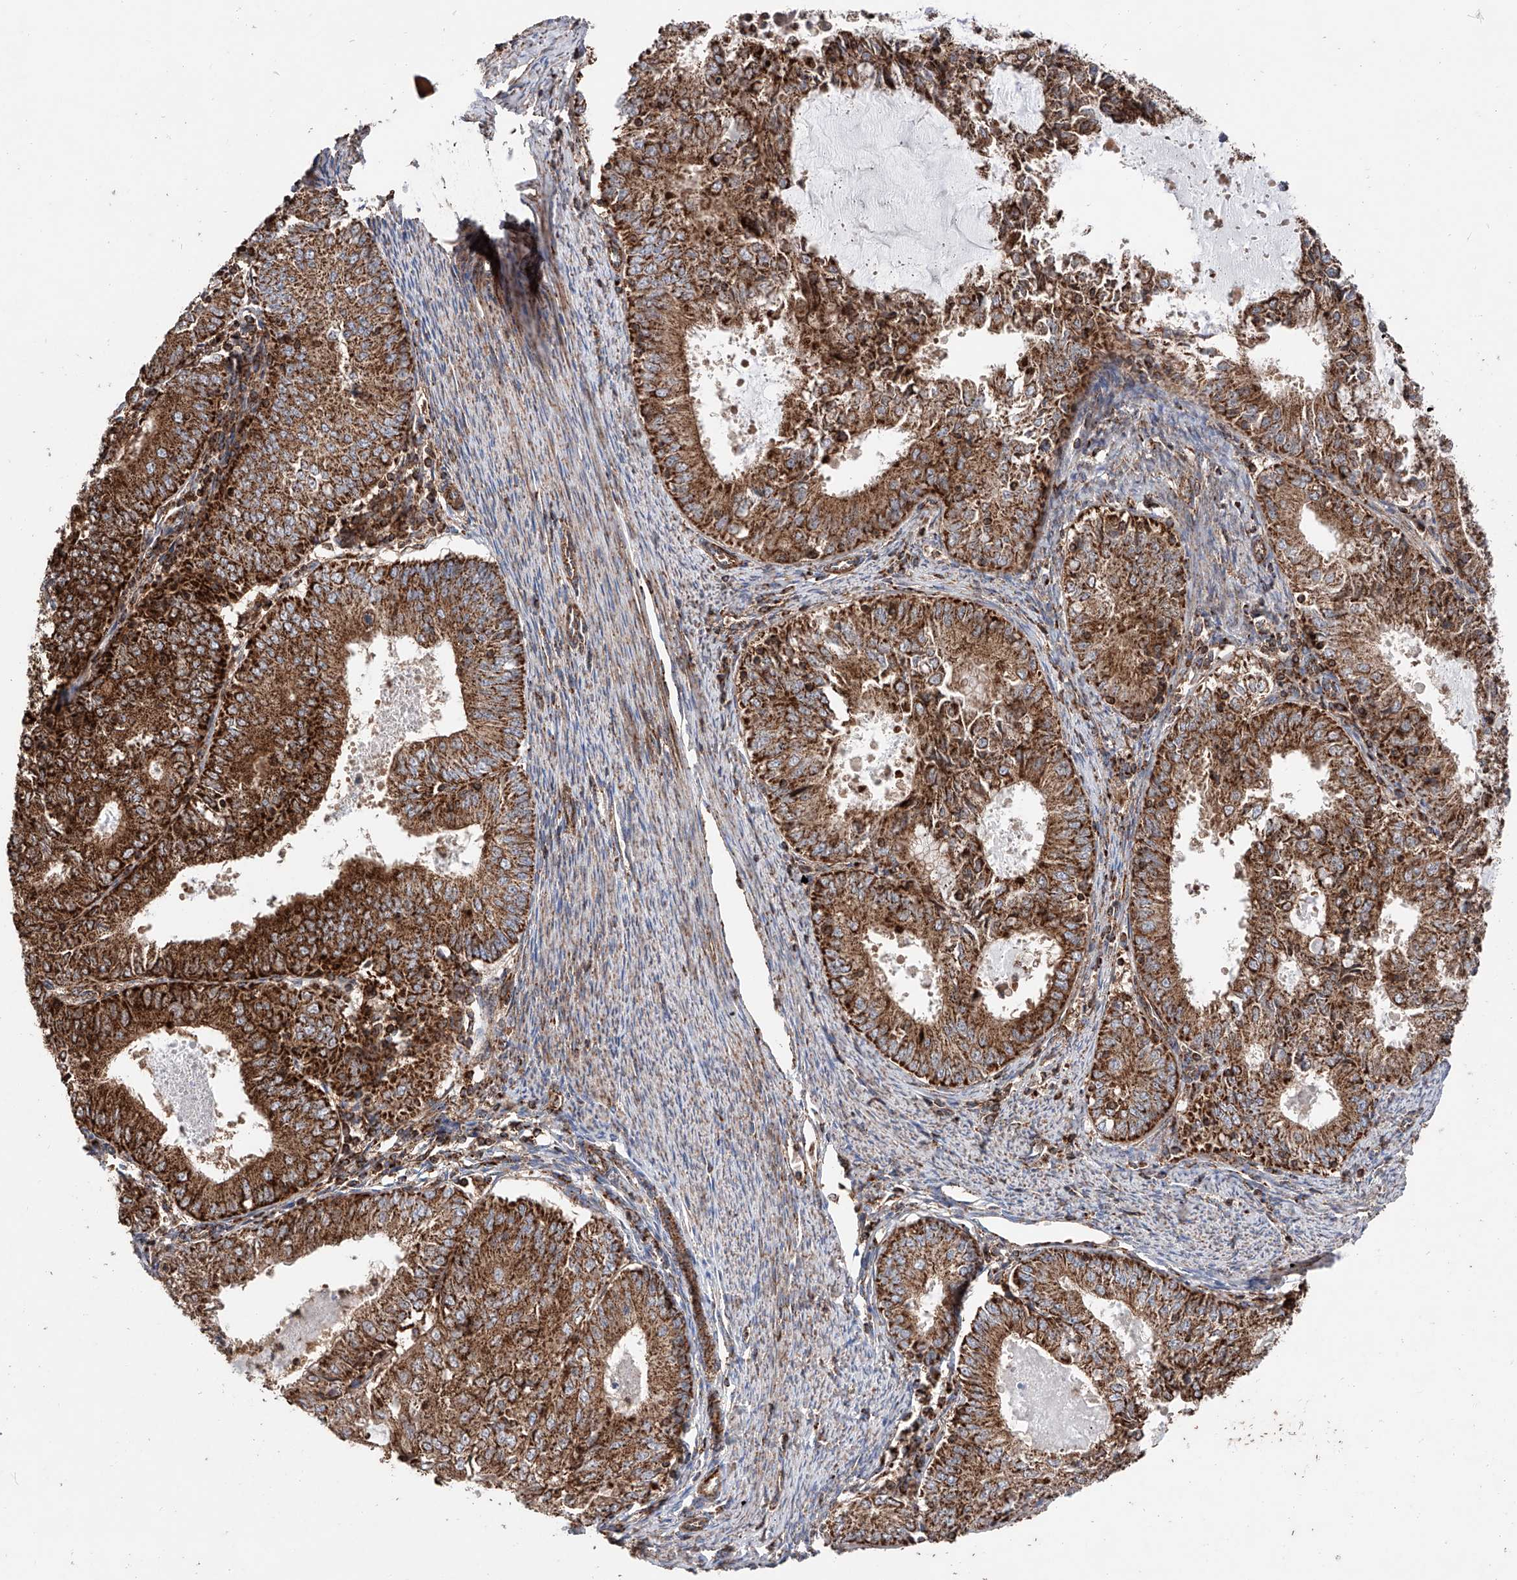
{"staining": {"intensity": "strong", "quantity": ">75%", "location": "cytoplasmic/membranous"}, "tissue": "endometrial cancer", "cell_type": "Tumor cells", "image_type": "cancer", "snomed": [{"axis": "morphology", "description": "Adenocarcinoma, NOS"}, {"axis": "topography", "description": "Endometrium"}], "caption": "Strong cytoplasmic/membranous expression is appreciated in about >75% of tumor cells in adenocarcinoma (endometrial).", "gene": "PISD", "patient": {"sex": "female", "age": 57}}